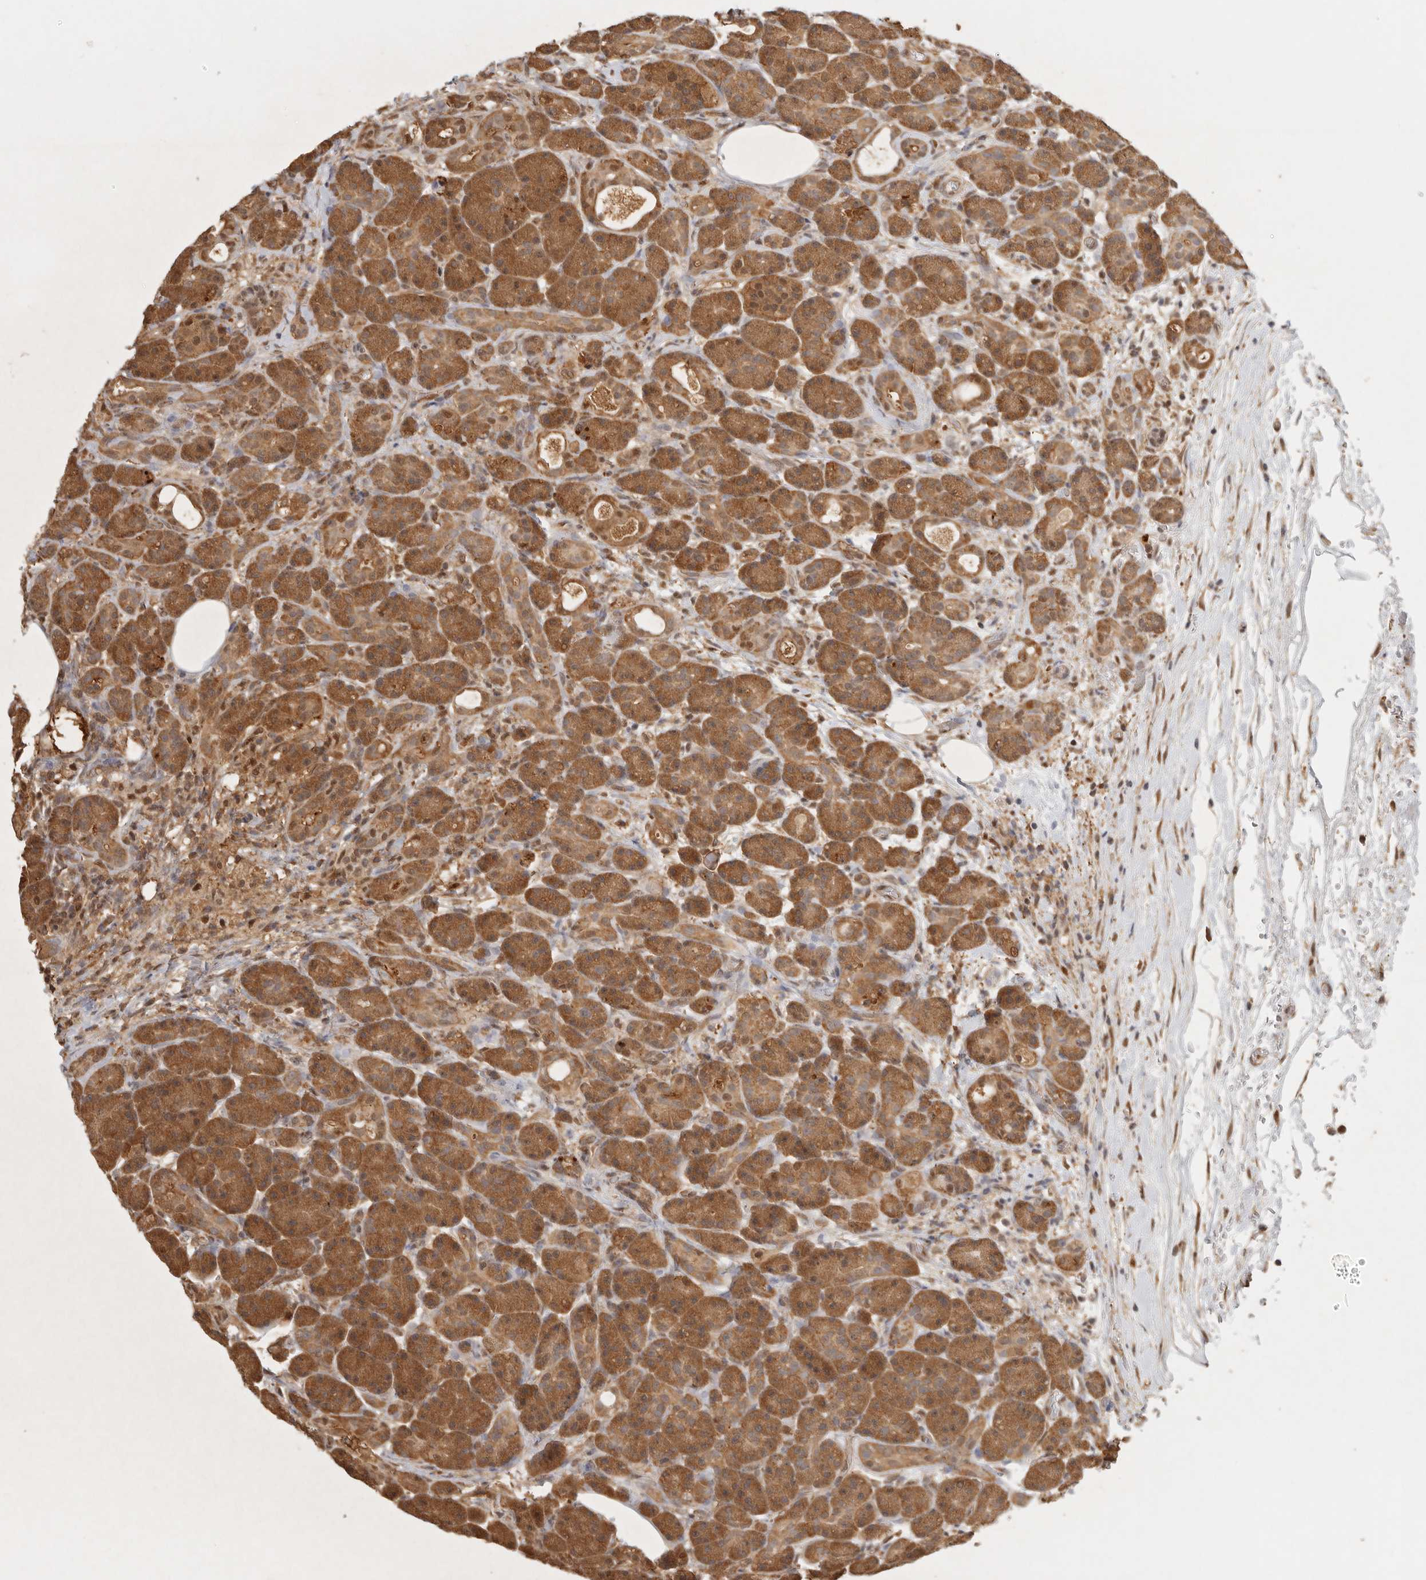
{"staining": {"intensity": "moderate", "quantity": ">75%", "location": "cytoplasmic/membranous,nuclear"}, "tissue": "pancreas", "cell_type": "Exocrine glandular cells", "image_type": "normal", "snomed": [{"axis": "morphology", "description": "Normal tissue, NOS"}, {"axis": "topography", "description": "Pancreas"}], "caption": "Pancreas was stained to show a protein in brown. There is medium levels of moderate cytoplasmic/membranous,nuclear positivity in approximately >75% of exocrine glandular cells. (IHC, brightfield microscopy, high magnification).", "gene": "PSMA5", "patient": {"sex": "male", "age": 63}}